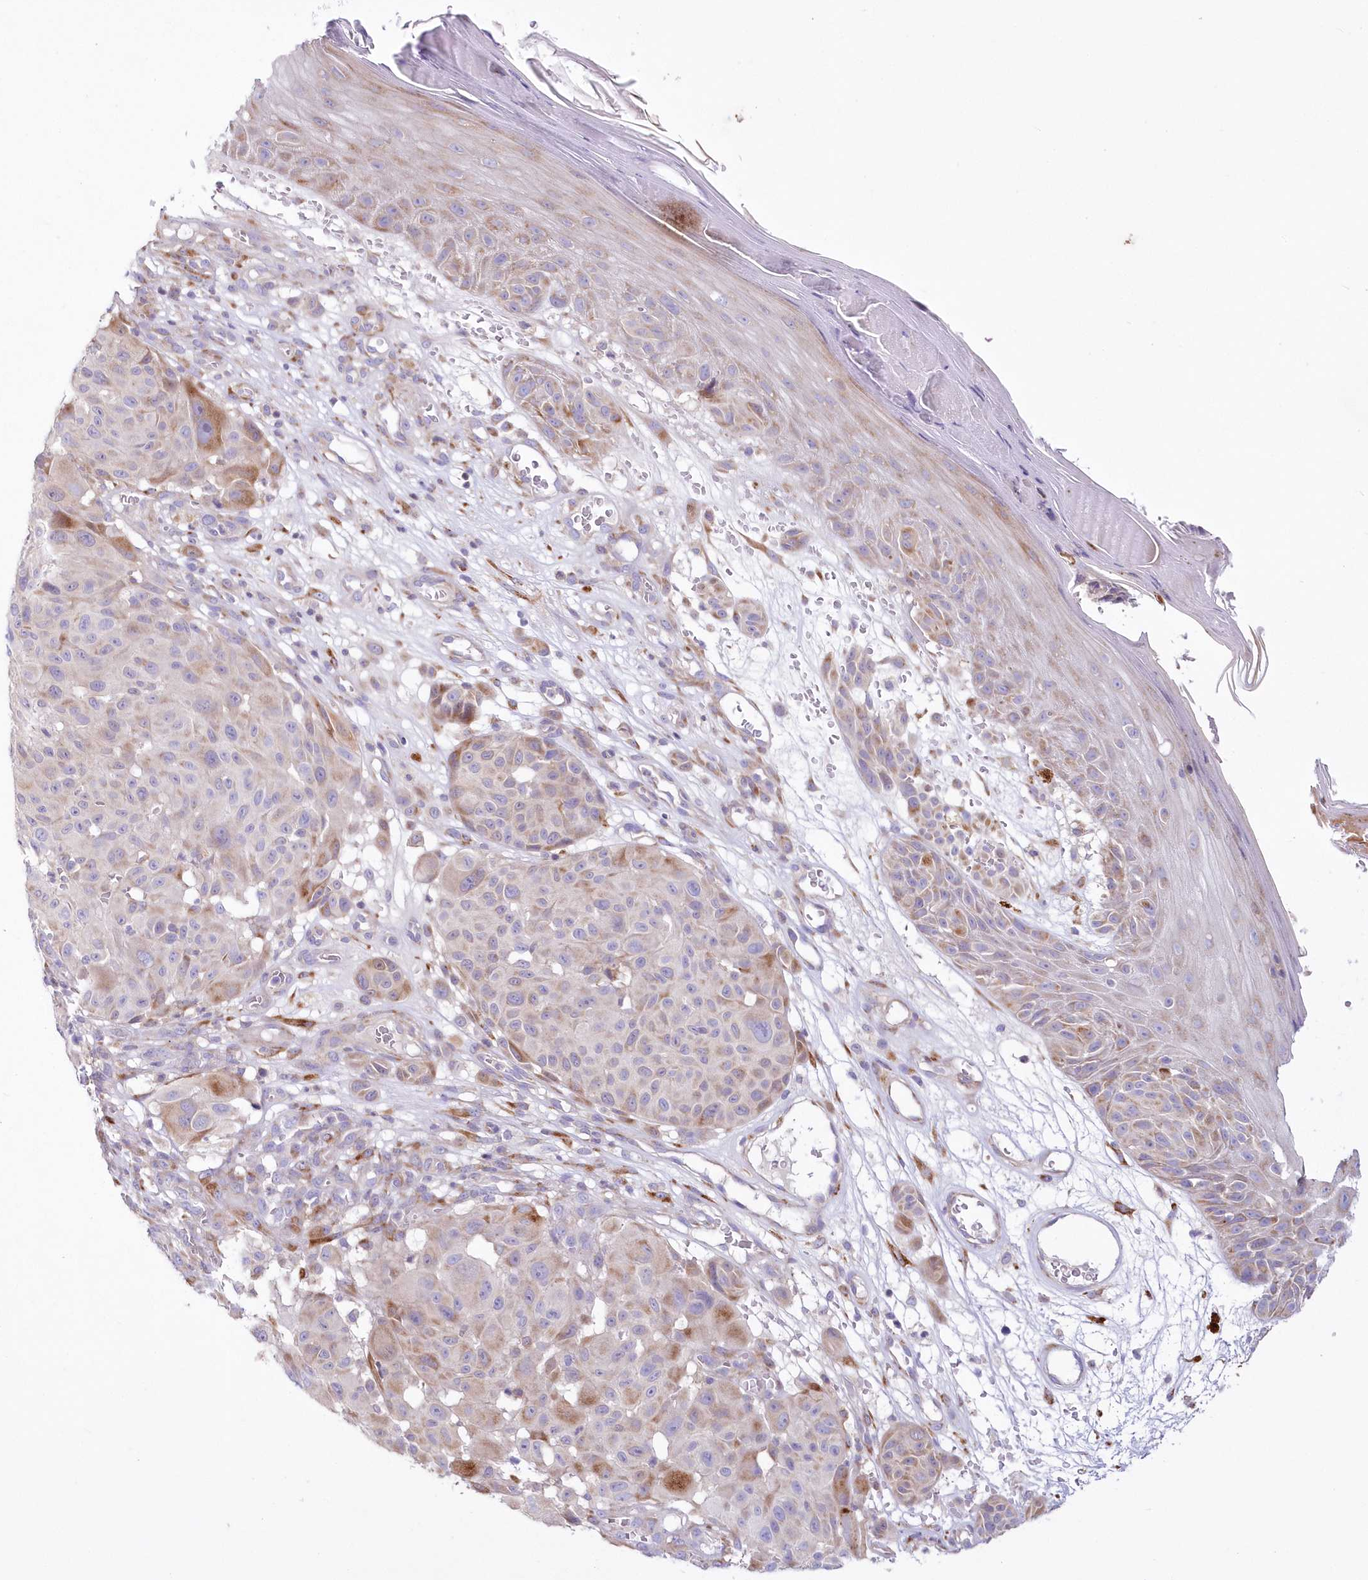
{"staining": {"intensity": "moderate", "quantity": "<25%", "location": "cytoplasmic/membranous"}, "tissue": "melanoma", "cell_type": "Tumor cells", "image_type": "cancer", "snomed": [{"axis": "morphology", "description": "Malignant melanoma, NOS"}, {"axis": "topography", "description": "Skin"}], "caption": "This micrograph displays immunohistochemistry staining of malignant melanoma, with low moderate cytoplasmic/membranous staining in about <25% of tumor cells.", "gene": "ARFGEF3", "patient": {"sex": "male", "age": 83}}